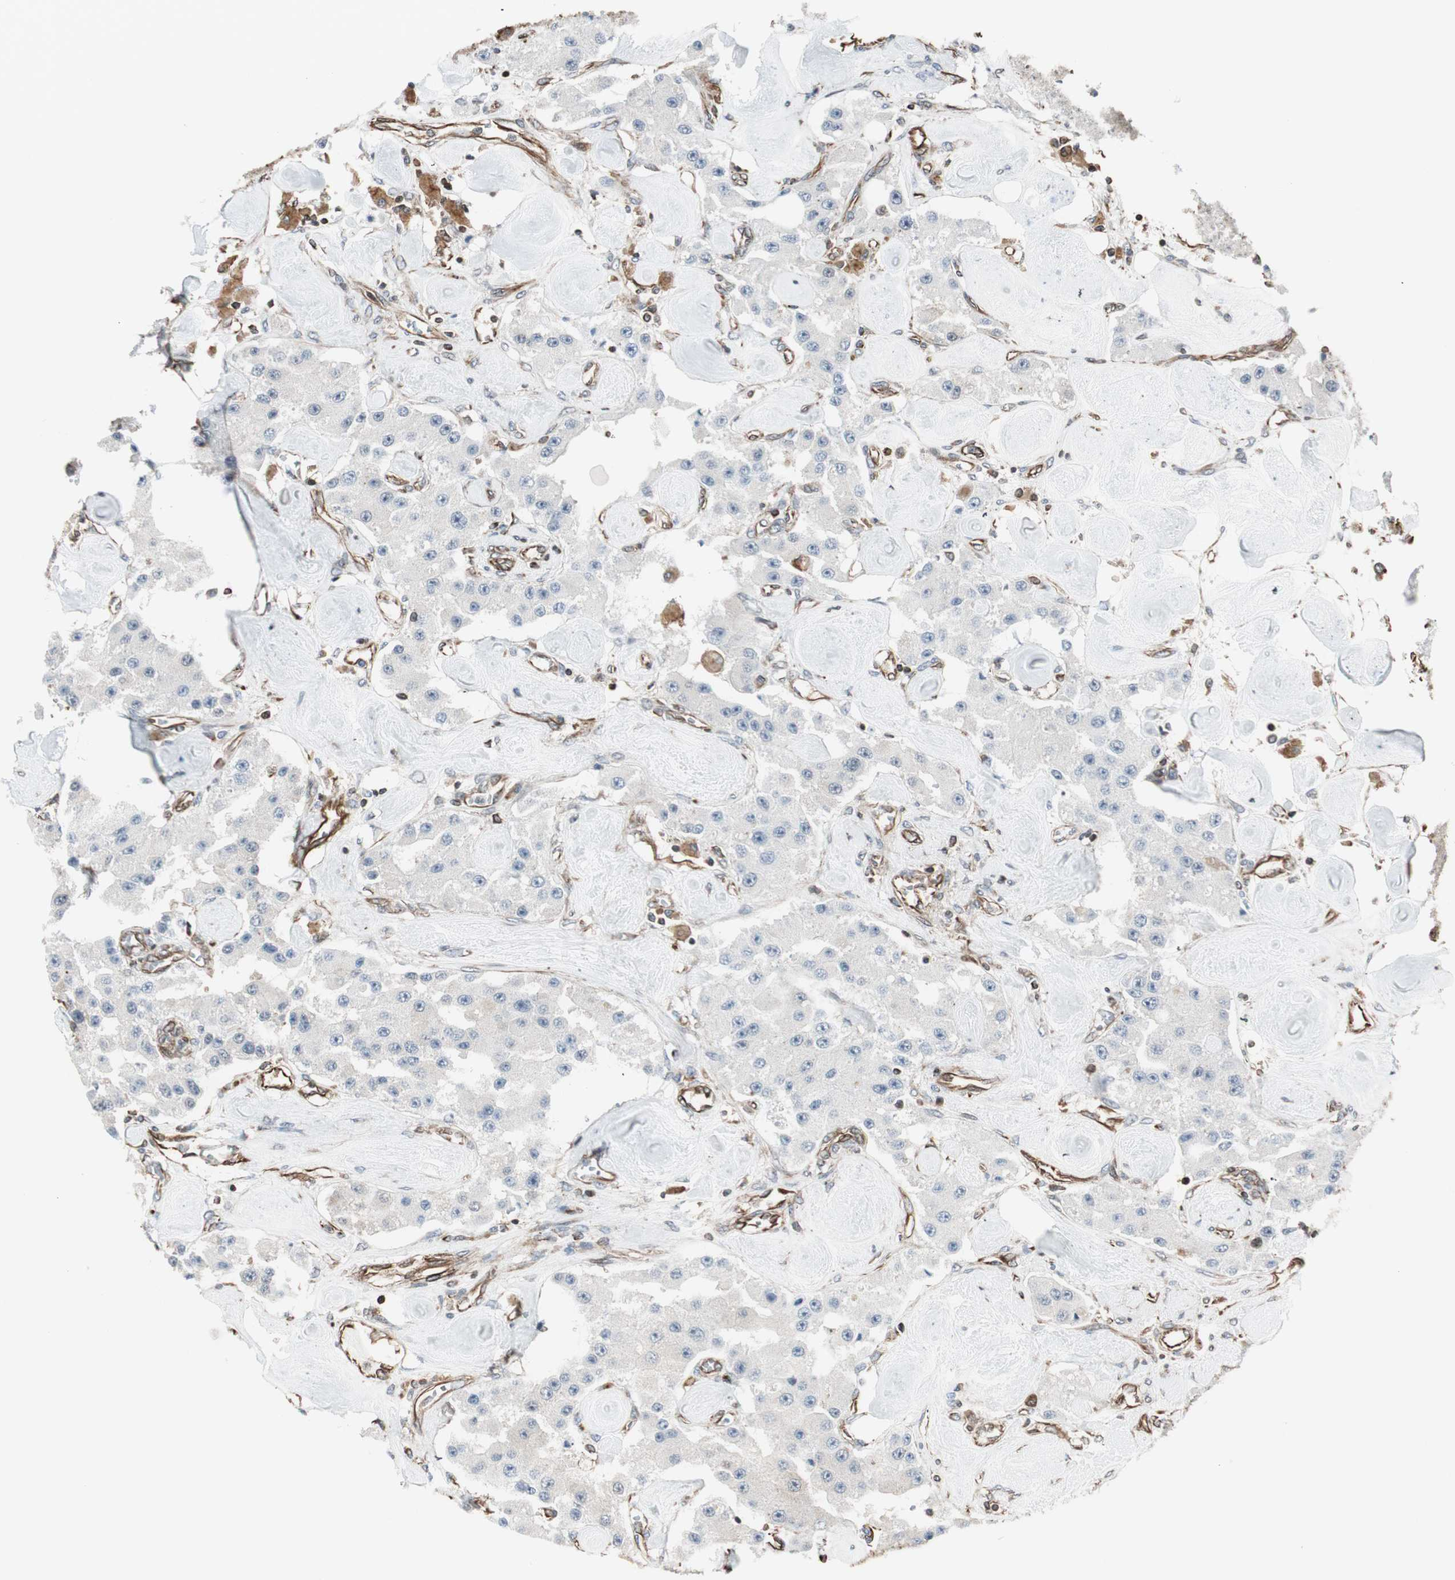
{"staining": {"intensity": "negative", "quantity": "none", "location": "none"}, "tissue": "carcinoid", "cell_type": "Tumor cells", "image_type": "cancer", "snomed": [{"axis": "morphology", "description": "Carcinoid, malignant, NOS"}, {"axis": "topography", "description": "Pancreas"}], "caption": "IHC image of neoplastic tissue: malignant carcinoid stained with DAB (3,3'-diaminobenzidine) demonstrates no significant protein expression in tumor cells.", "gene": "MAD2L2", "patient": {"sex": "male", "age": 41}}